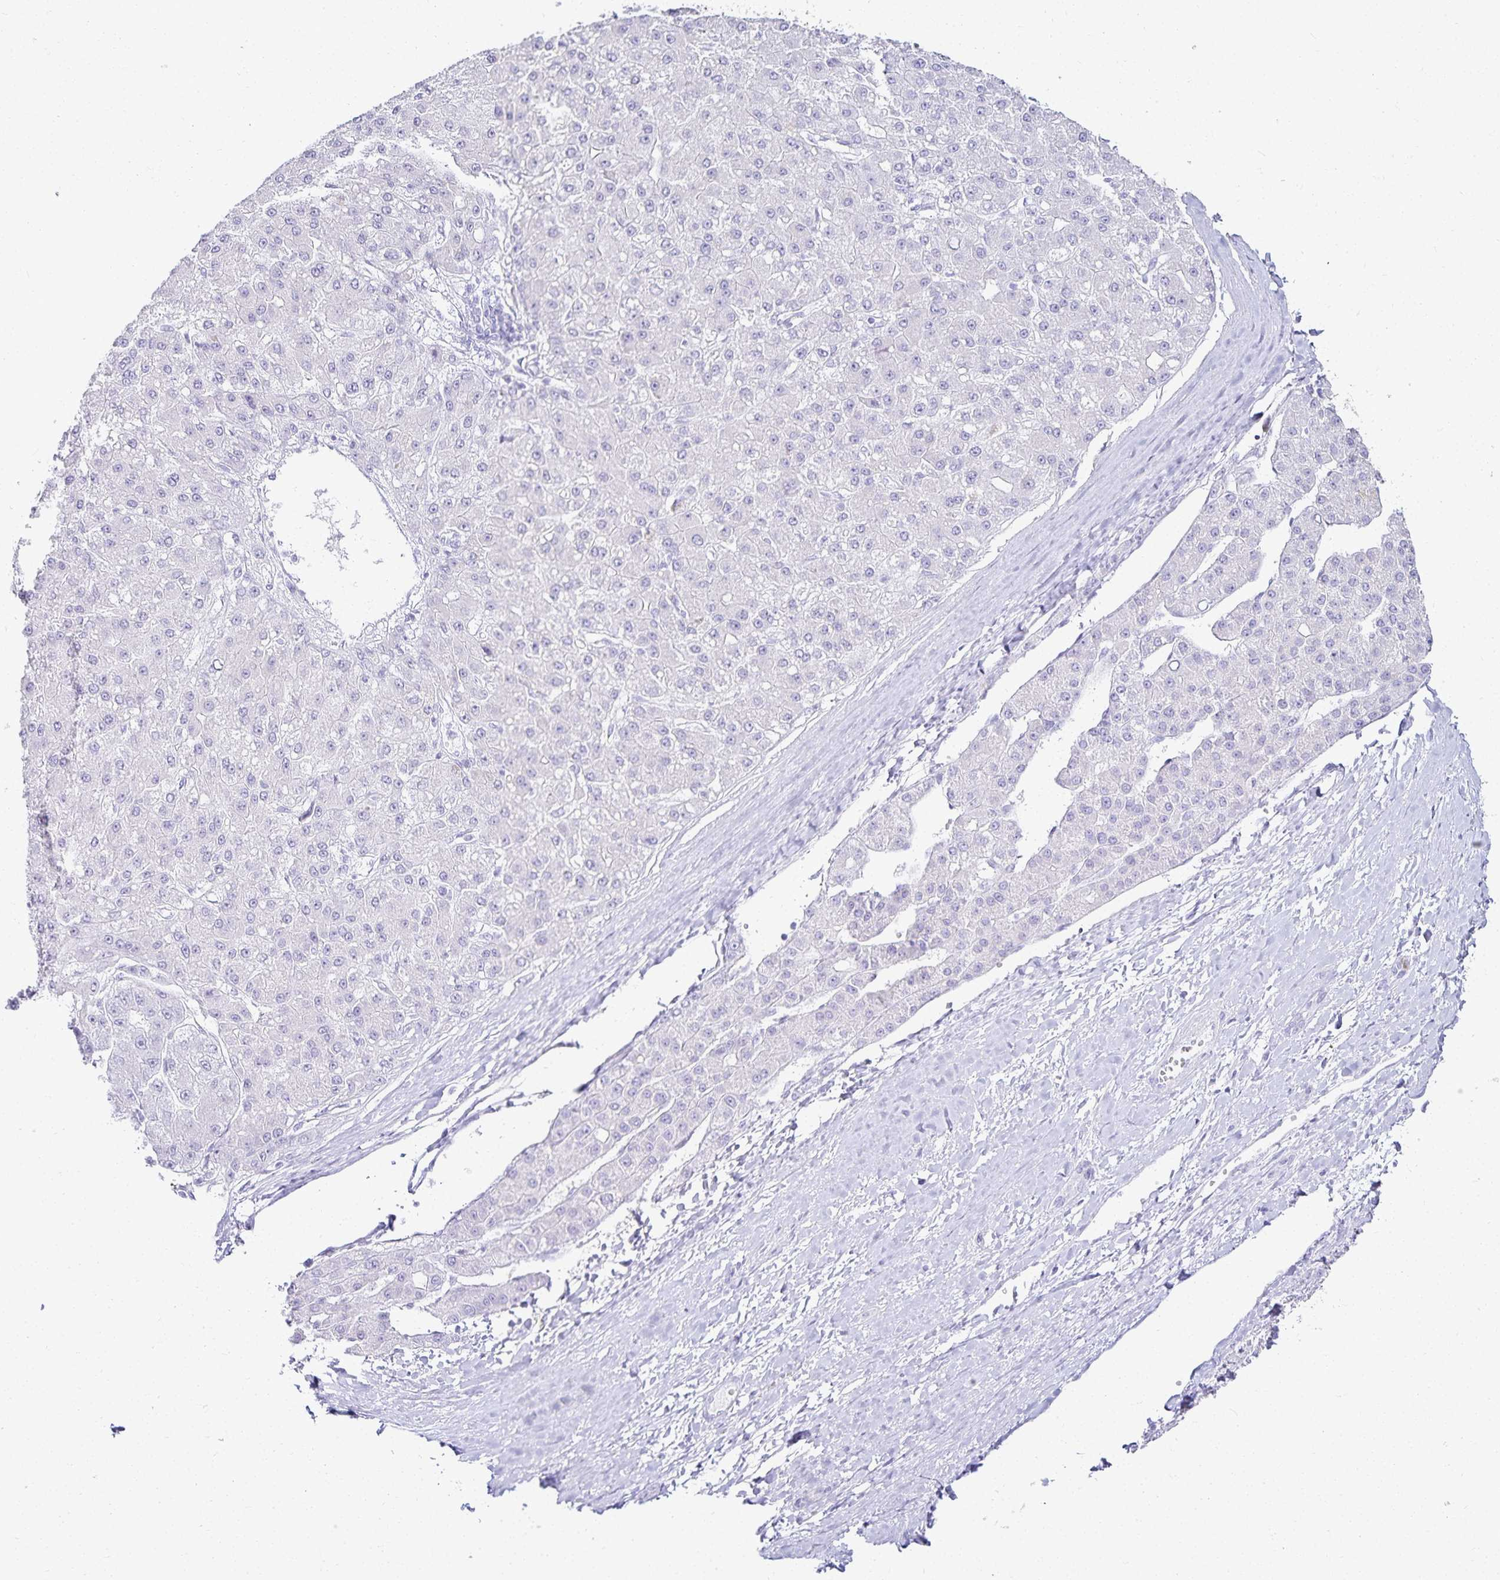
{"staining": {"intensity": "negative", "quantity": "none", "location": "none"}, "tissue": "liver cancer", "cell_type": "Tumor cells", "image_type": "cancer", "snomed": [{"axis": "morphology", "description": "Carcinoma, Hepatocellular, NOS"}, {"axis": "topography", "description": "Liver"}], "caption": "Human liver cancer stained for a protein using immunohistochemistry reveals no expression in tumor cells.", "gene": "GP2", "patient": {"sex": "male", "age": 67}}